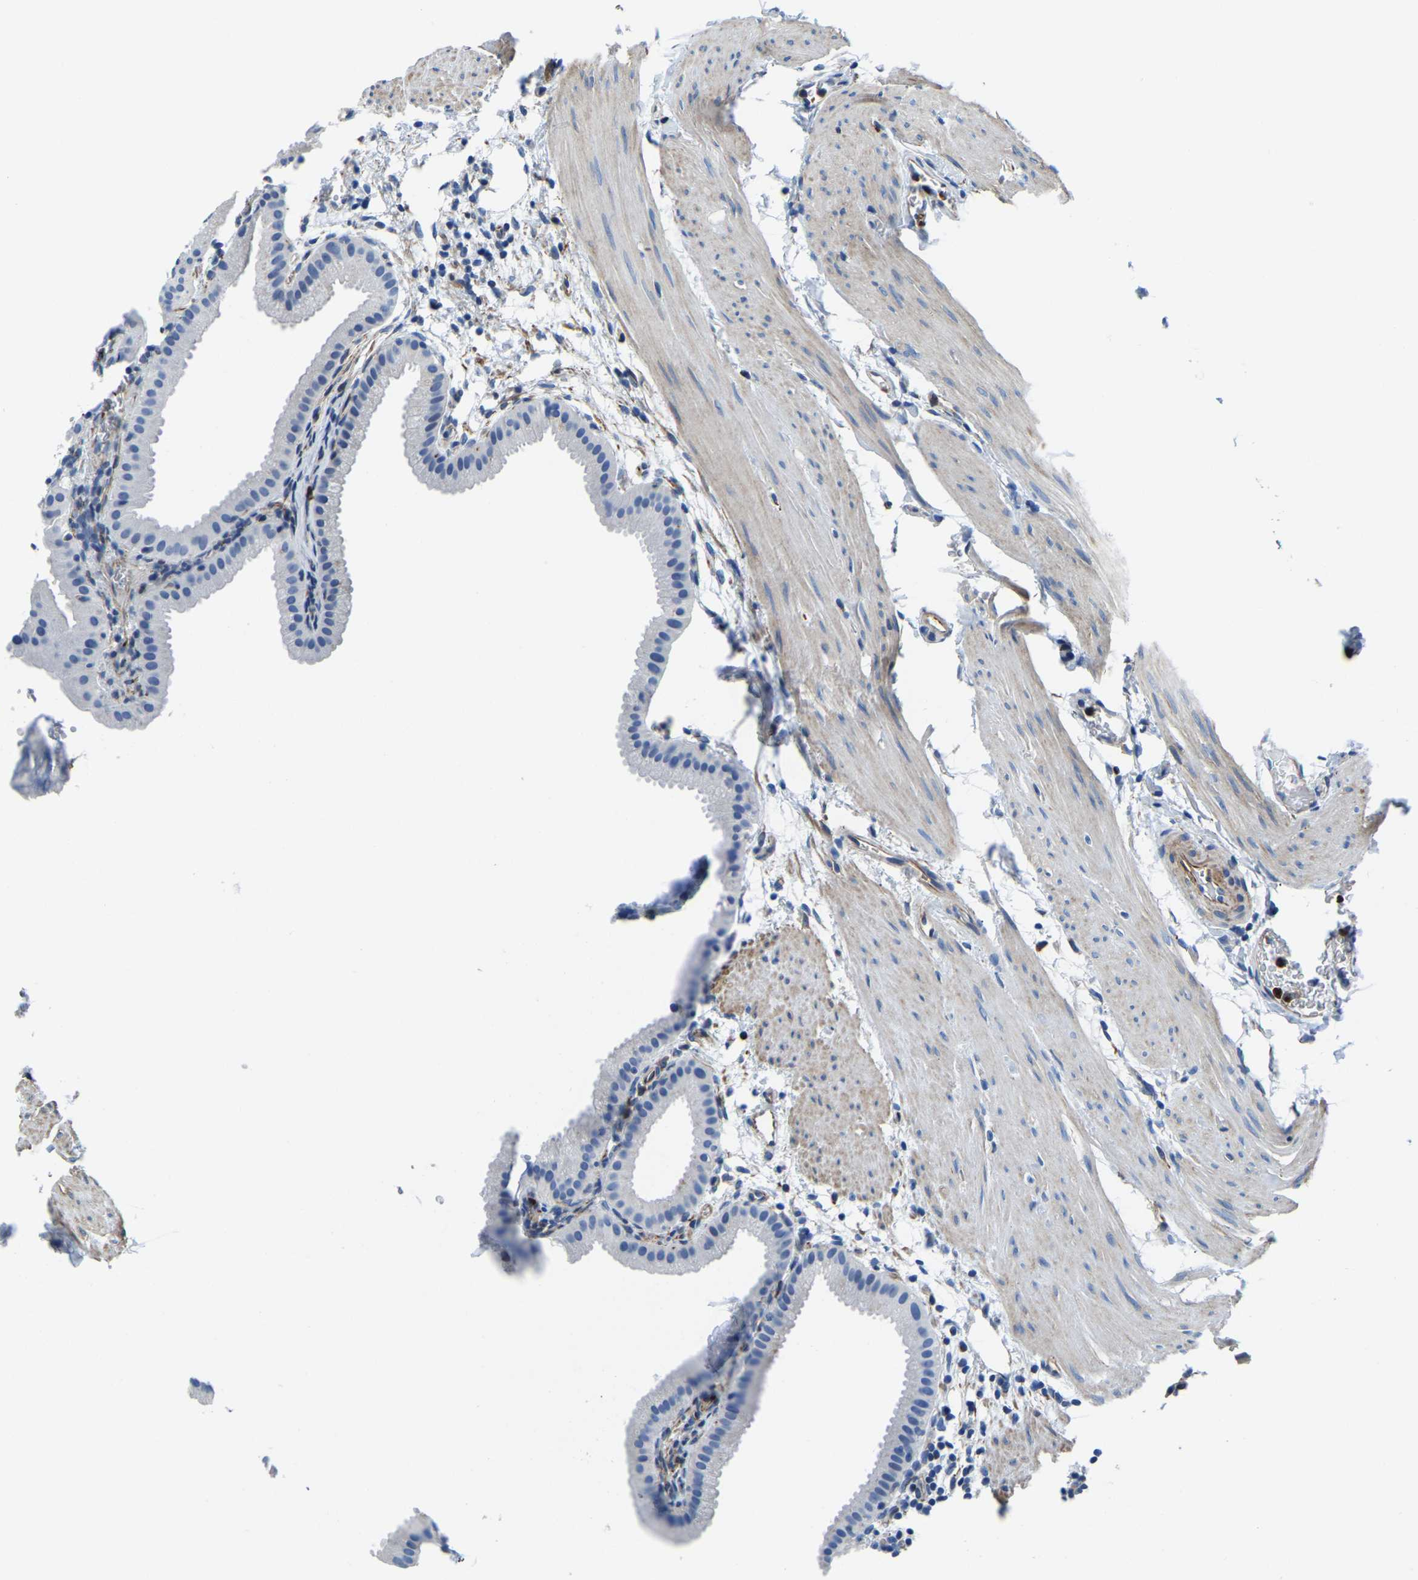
{"staining": {"intensity": "negative", "quantity": "none", "location": "none"}, "tissue": "gallbladder", "cell_type": "Glandular cells", "image_type": "normal", "snomed": [{"axis": "morphology", "description": "Normal tissue, NOS"}, {"axis": "topography", "description": "Gallbladder"}], "caption": "This is a histopathology image of IHC staining of normal gallbladder, which shows no expression in glandular cells. The staining was performed using DAB to visualize the protein expression in brown, while the nuclei were stained in blue with hematoxylin (Magnification: 20x).", "gene": "MS4A3", "patient": {"sex": "female", "age": 64}}